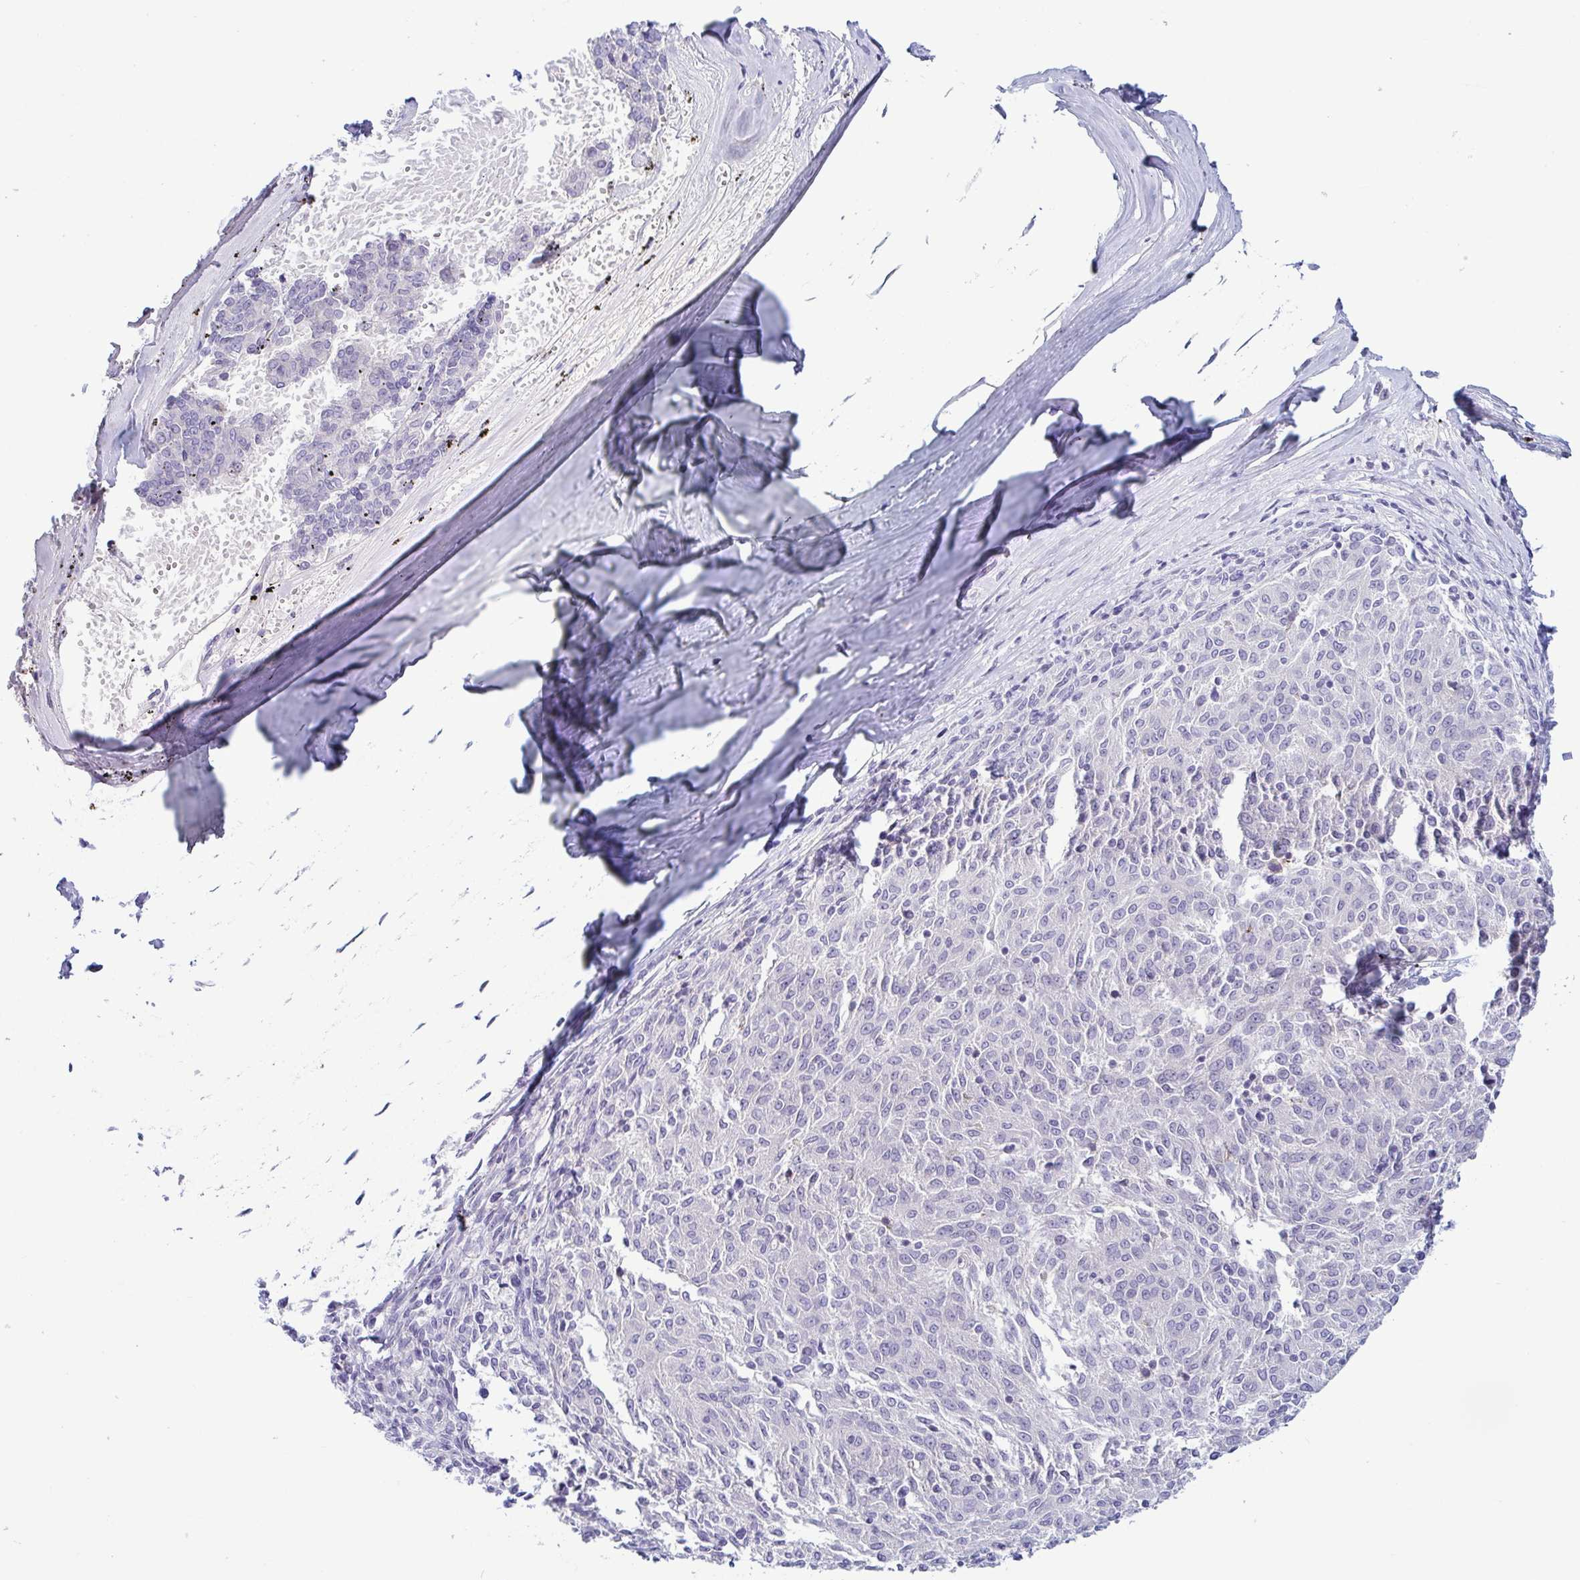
{"staining": {"intensity": "negative", "quantity": "none", "location": "none"}, "tissue": "melanoma", "cell_type": "Tumor cells", "image_type": "cancer", "snomed": [{"axis": "morphology", "description": "Malignant melanoma, NOS"}, {"axis": "topography", "description": "Skin"}], "caption": "The photomicrograph shows no staining of tumor cells in melanoma.", "gene": "TNNI2", "patient": {"sex": "female", "age": 72}}